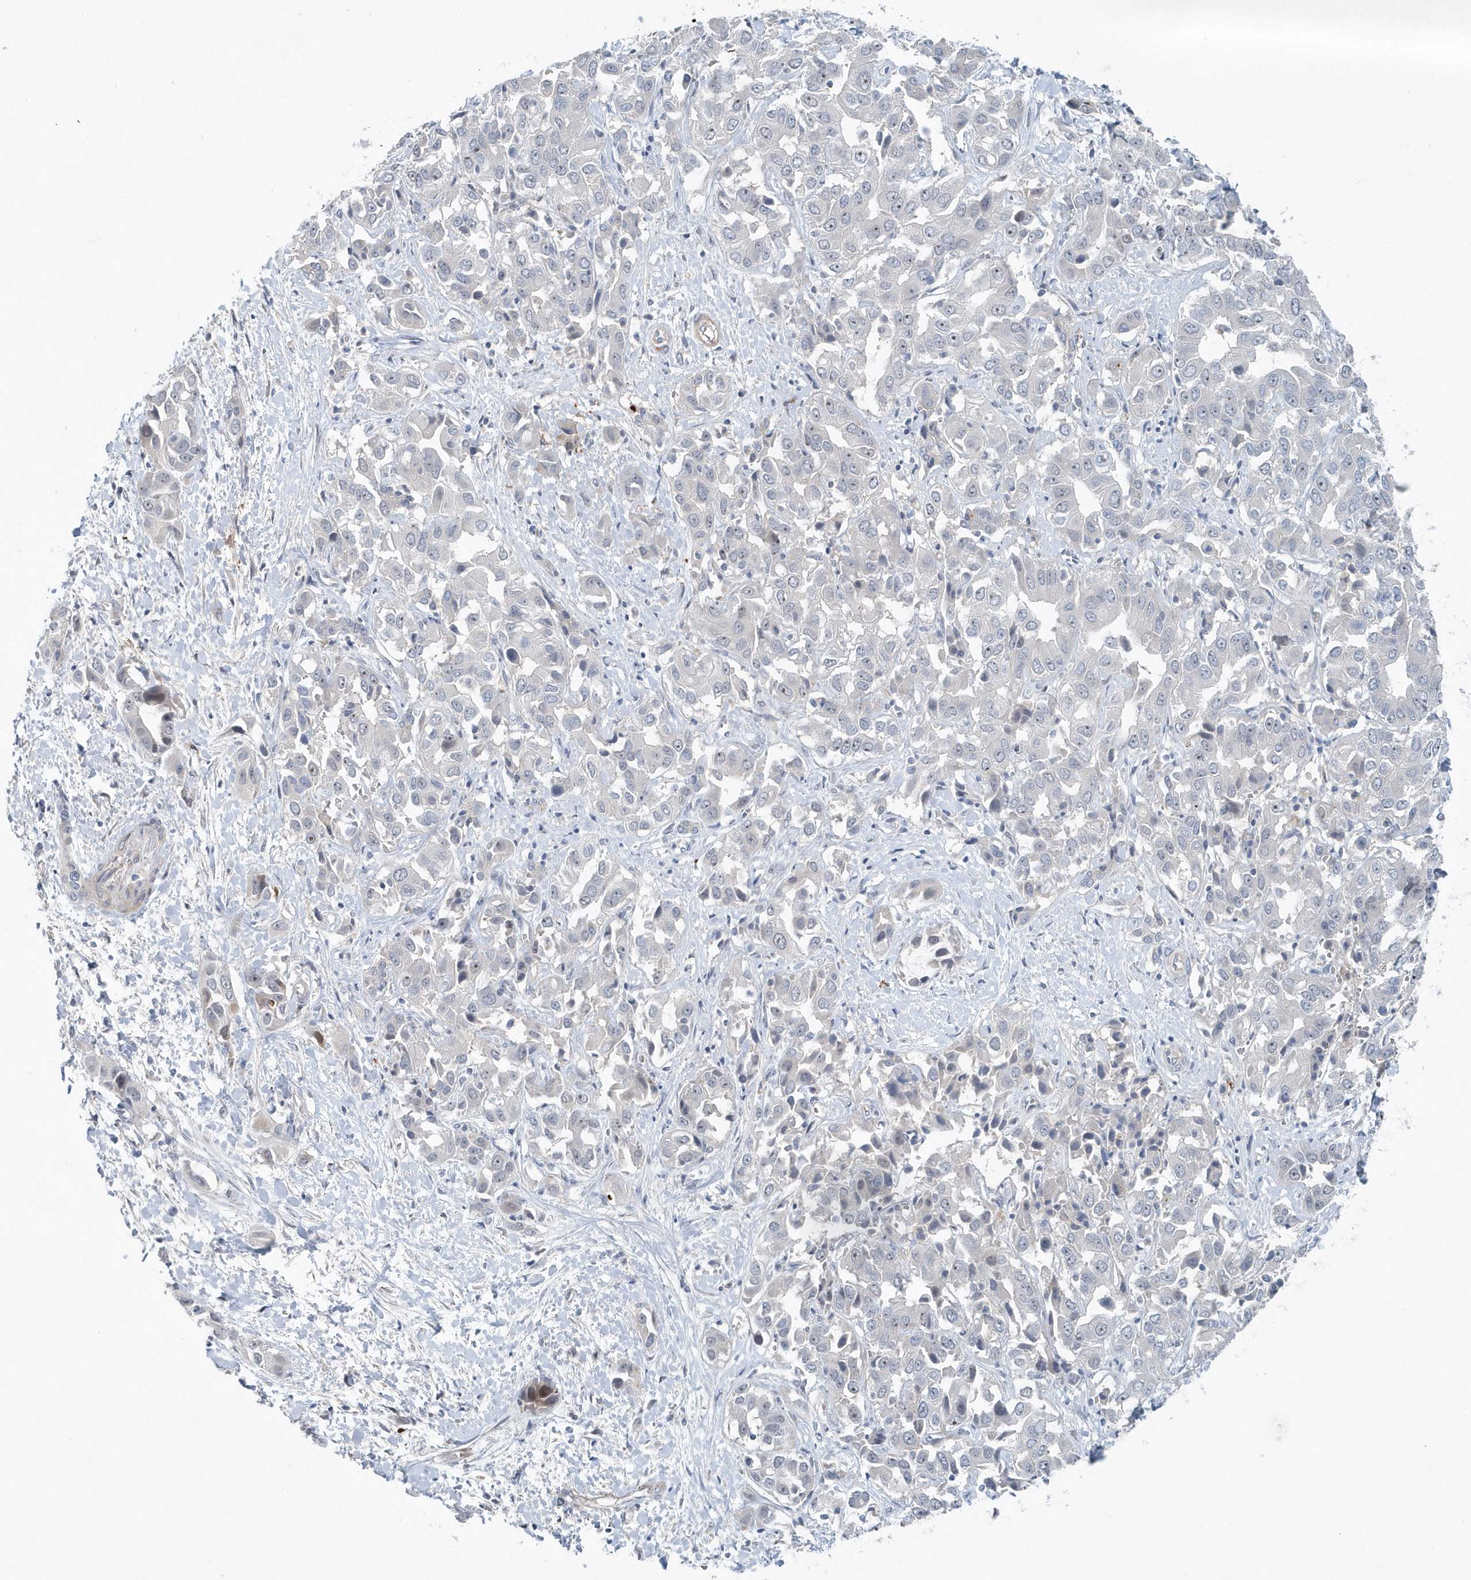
{"staining": {"intensity": "negative", "quantity": "none", "location": "none"}, "tissue": "liver cancer", "cell_type": "Tumor cells", "image_type": "cancer", "snomed": [{"axis": "morphology", "description": "Cholangiocarcinoma"}, {"axis": "topography", "description": "Liver"}], "caption": "High magnification brightfield microscopy of liver cancer stained with DAB (brown) and counterstained with hematoxylin (blue): tumor cells show no significant positivity.", "gene": "MCC", "patient": {"sex": "female", "age": 52}}